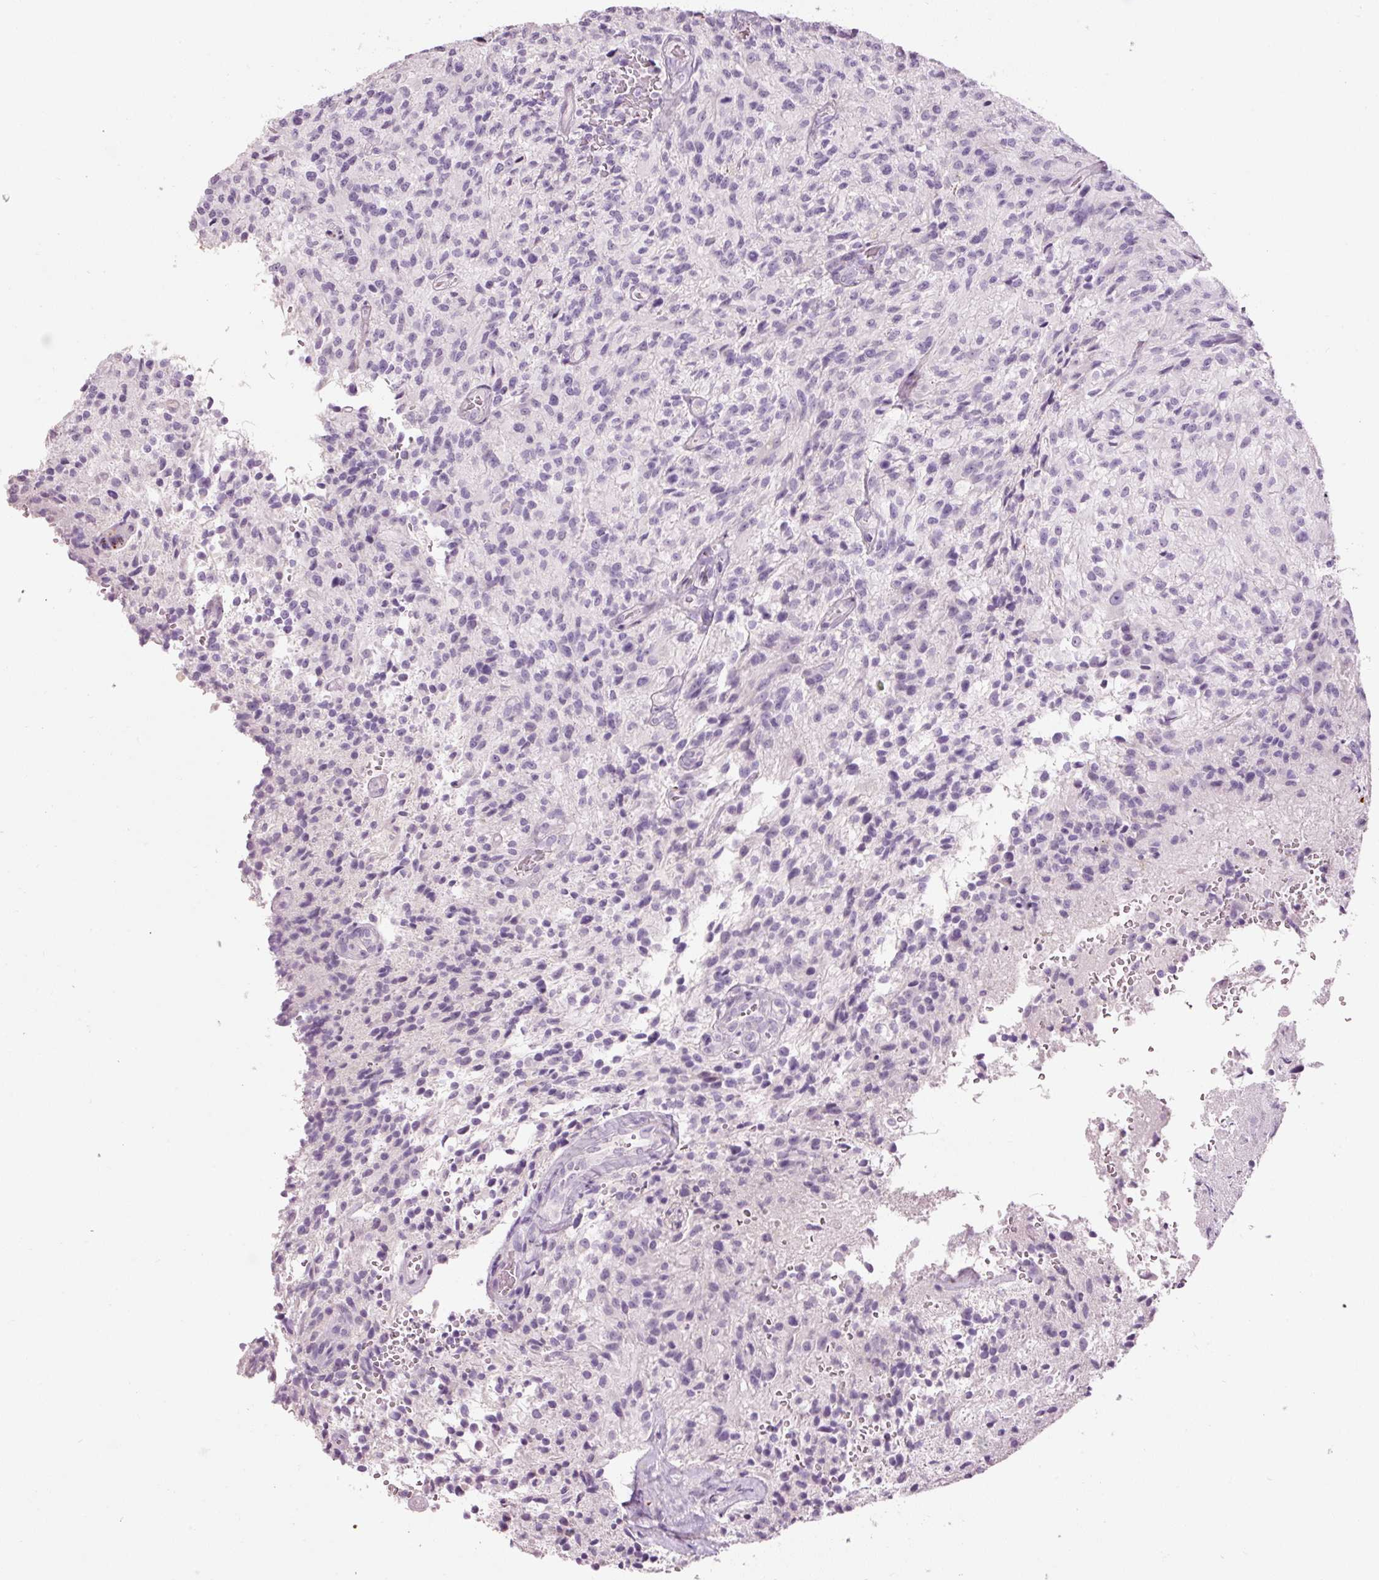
{"staining": {"intensity": "negative", "quantity": "none", "location": "none"}, "tissue": "glioma", "cell_type": "Tumor cells", "image_type": "cancer", "snomed": [{"axis": "morphology", "description": "Normal tissue, NOS"}, {"axis": "morphology", "description": "Glioma, malignant, High grade"}, {"axis": "topography", "description": "Cerebral cortex"}], "caption": "Immunohistochemical staining of glioma displays no significant positivity in tumor cells. Nuclei are stained in blue.", "gene": "MUC5AC", "patient": {"sex": "male", "age": 56}}